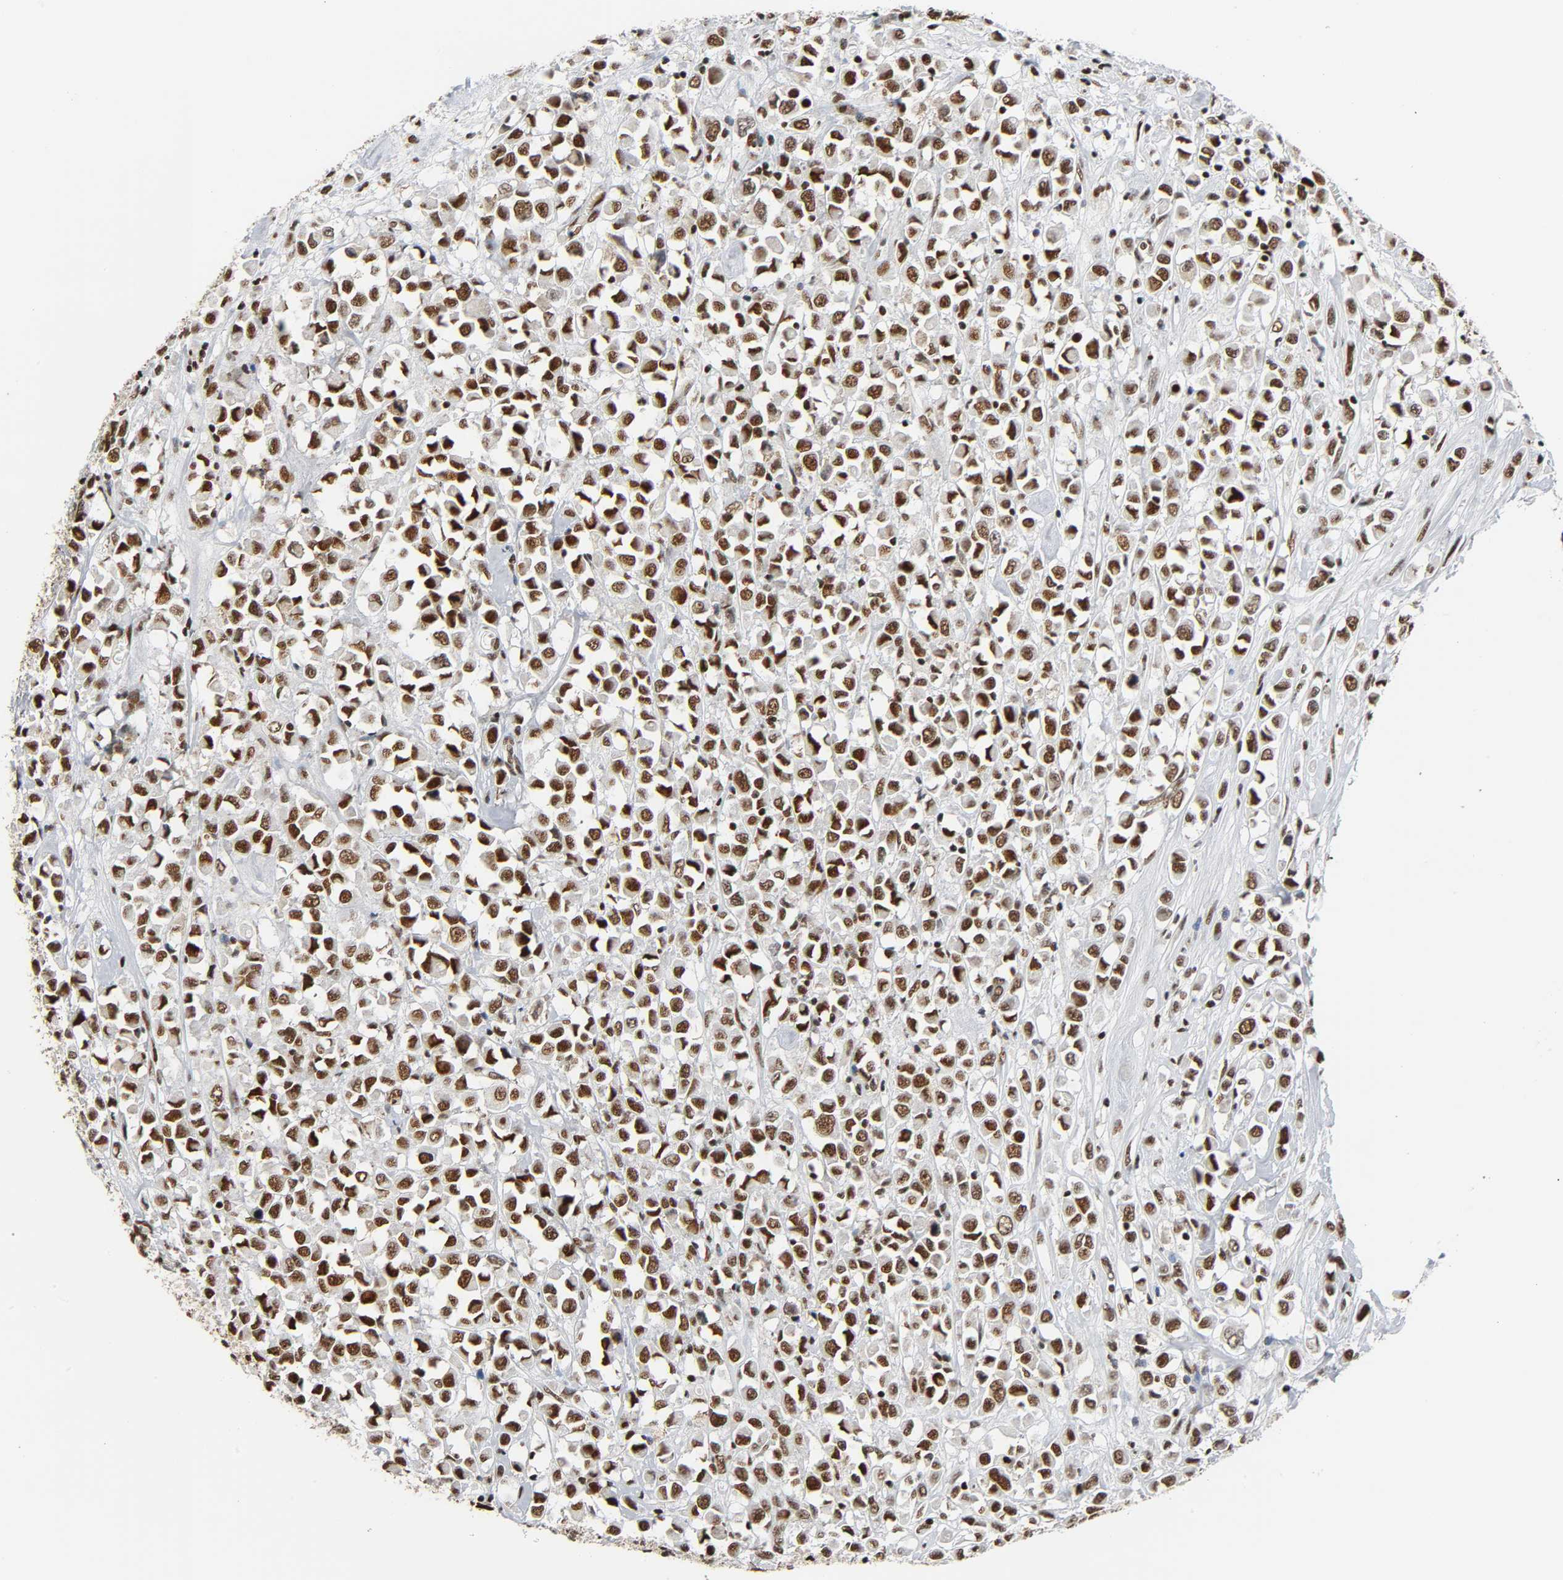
{"staining": {"intensity": "strong", "quantity": ">75%", "location": "nuclear"}, "tissue": "breast cancer", "cell_type": "Tumor cells", "image_type": "cancer", "snomed": [{"axis": "morphology", "description": "Duct carcinoma"}, {"axis": "topography", "description": "Breast"}], "caption": "Protein staining of breast invasive ductal carcinoma tissue reveals strong nuclear expression in about >75% of tumor cells.", "gene": "CDK9", "patient": {"sex": "female", "age": 61}}